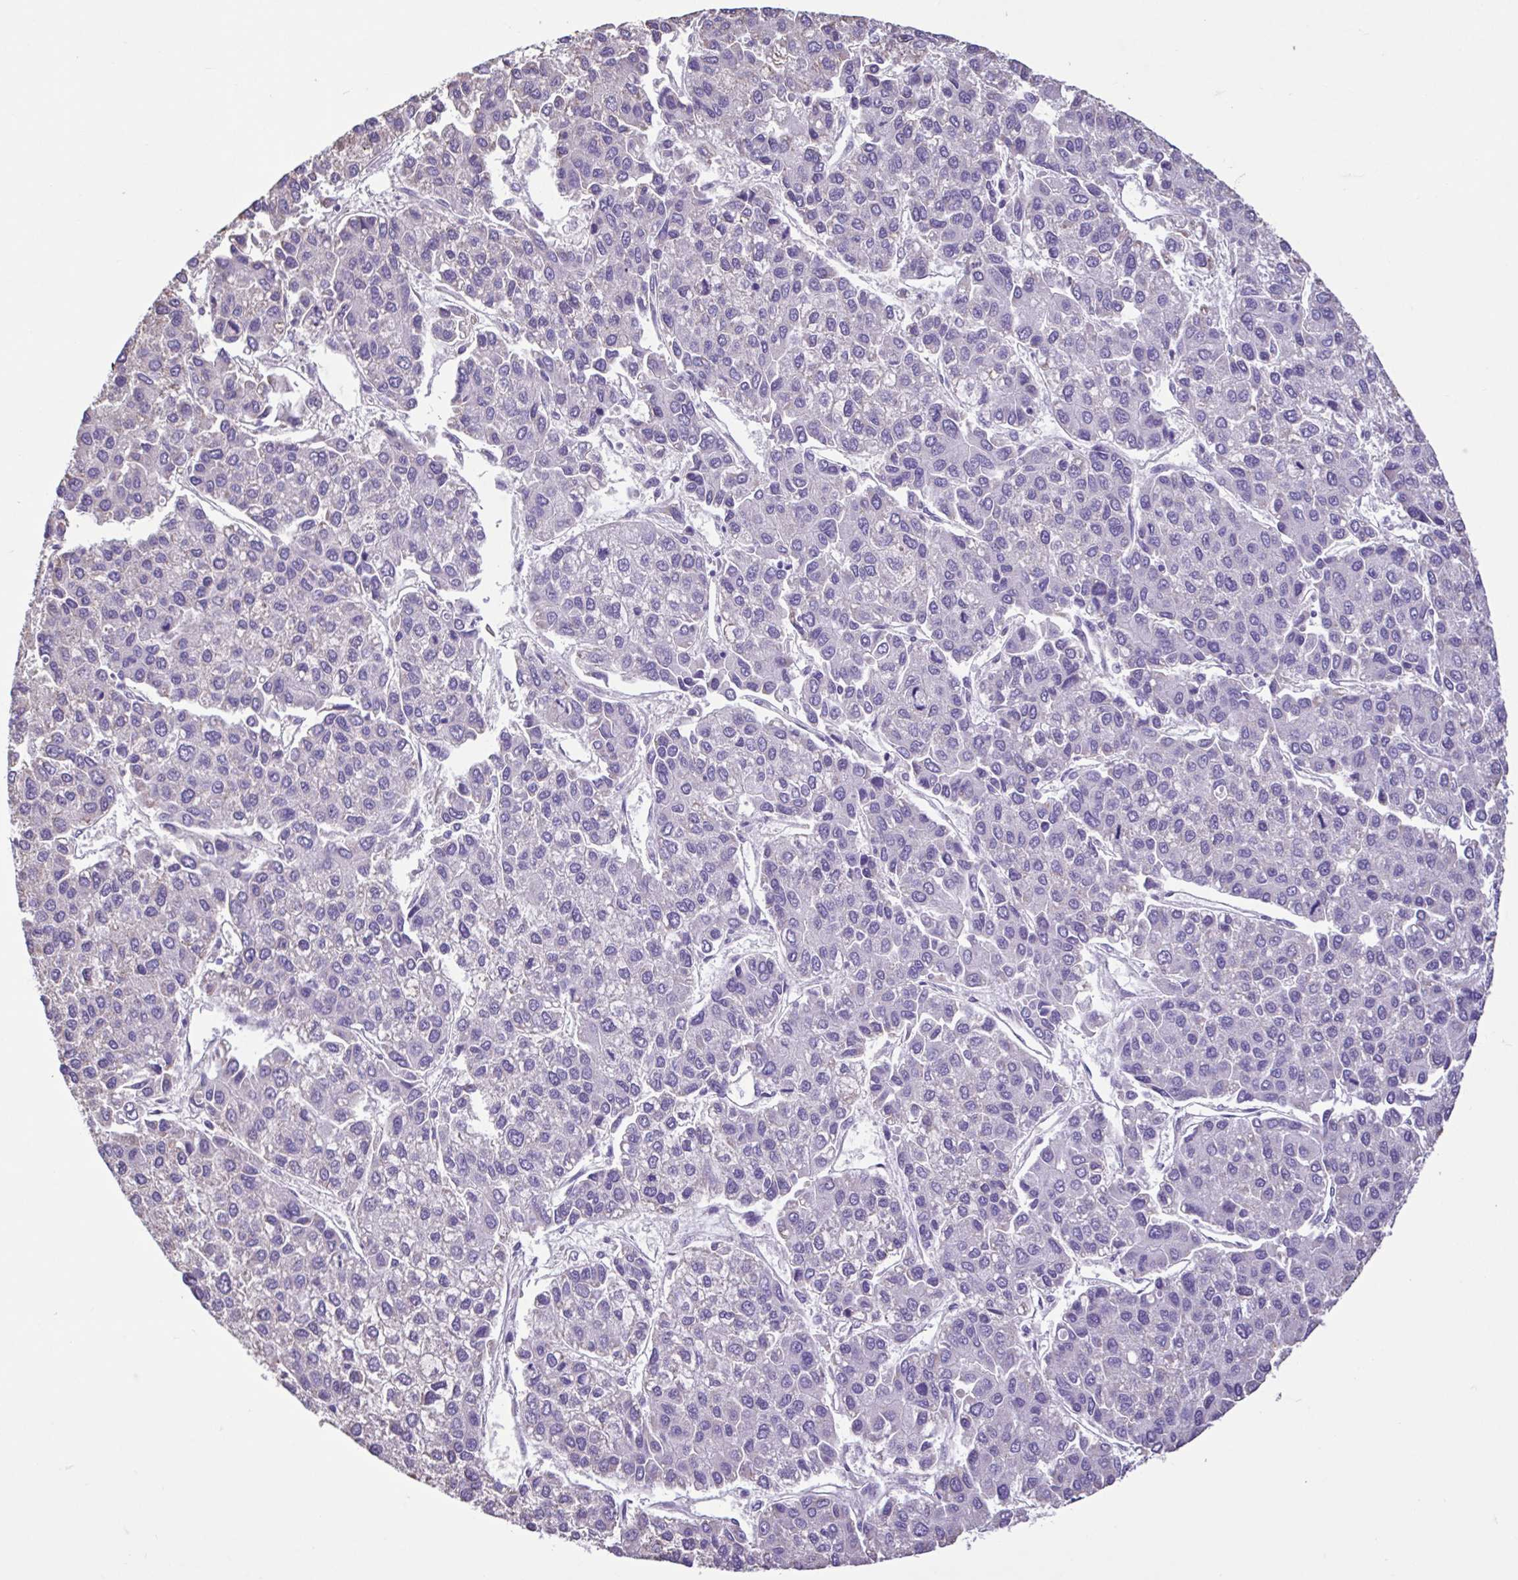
{"staining": {"intensity": "negative", "quantity": "none", "location": "none"}, "tissue": "liver cancer", "cell_type": "Tumor cells", "image_type": "cancer", "snomed": [{"axis": "morphology", "description": "Carcinoma, Hepatocellular, NOS"}, {"axis": "topography", "description": "Liver"}], "caption": "Immunohistochemistry (IHC) photomicrograph of human liver hepatocellular carcinoma stained for a protein (brown), which reveals no positivity in tumor cells. (DAB (3,3'-diaminobenzidine) immunohistochemistry visualized using brightfield microscopy, high magnification).", "gene": "CBY2", "patient": {"sex": "female", "age": 66}}